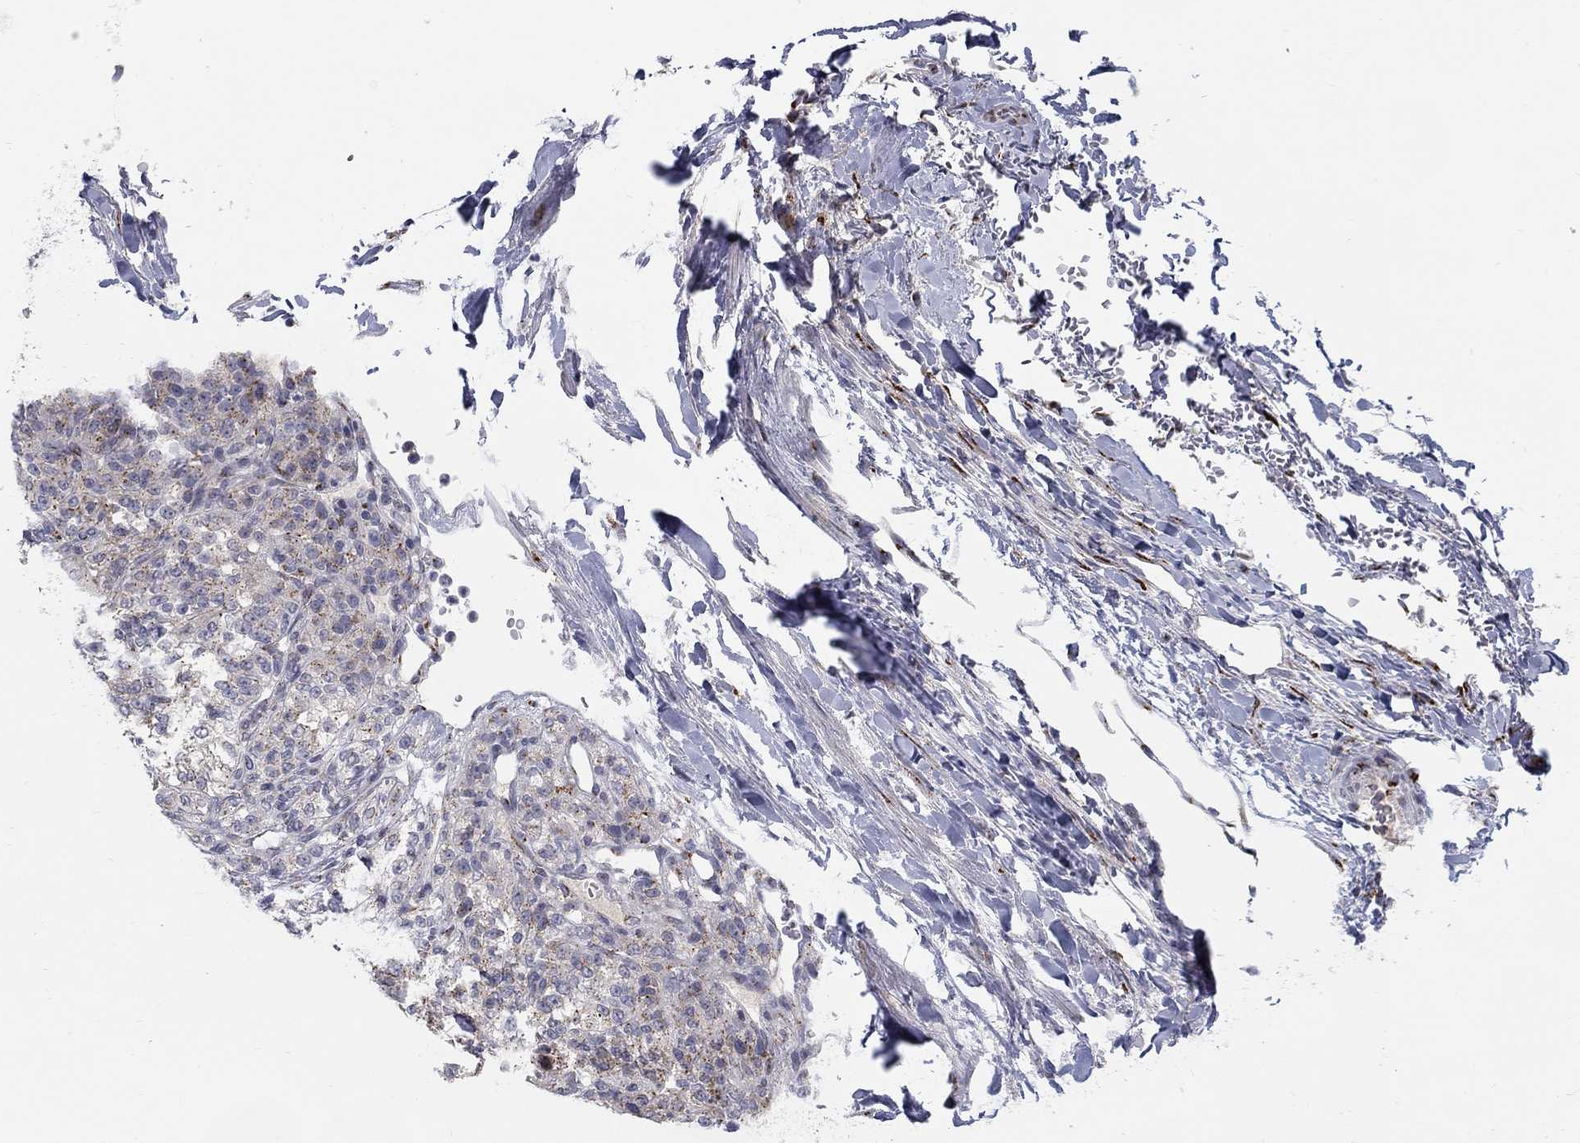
{"staining": {"intensity": "moderate", "quantity": "<25%", "location": "cytoplasmic/membranous"}, "tissue": "renal cancer", "cell_type": "Tumor cells", "image_type": "cancer", "snomed": [{"axis": "morphology", "description": "Adenocarcinoma, NOS"}, {"axis": "topography", "description": "Kidney"}], "caption": "Immunohistochemistry histopathology image of human adenocarcinoma (renal) stained for a protein (brown), which shows low levels of moderate cytoplasmic/membranous positivity in about <25% of tumor cells.", "gene": "PANK3", "patient": {"sex": "female", "age": 63}}